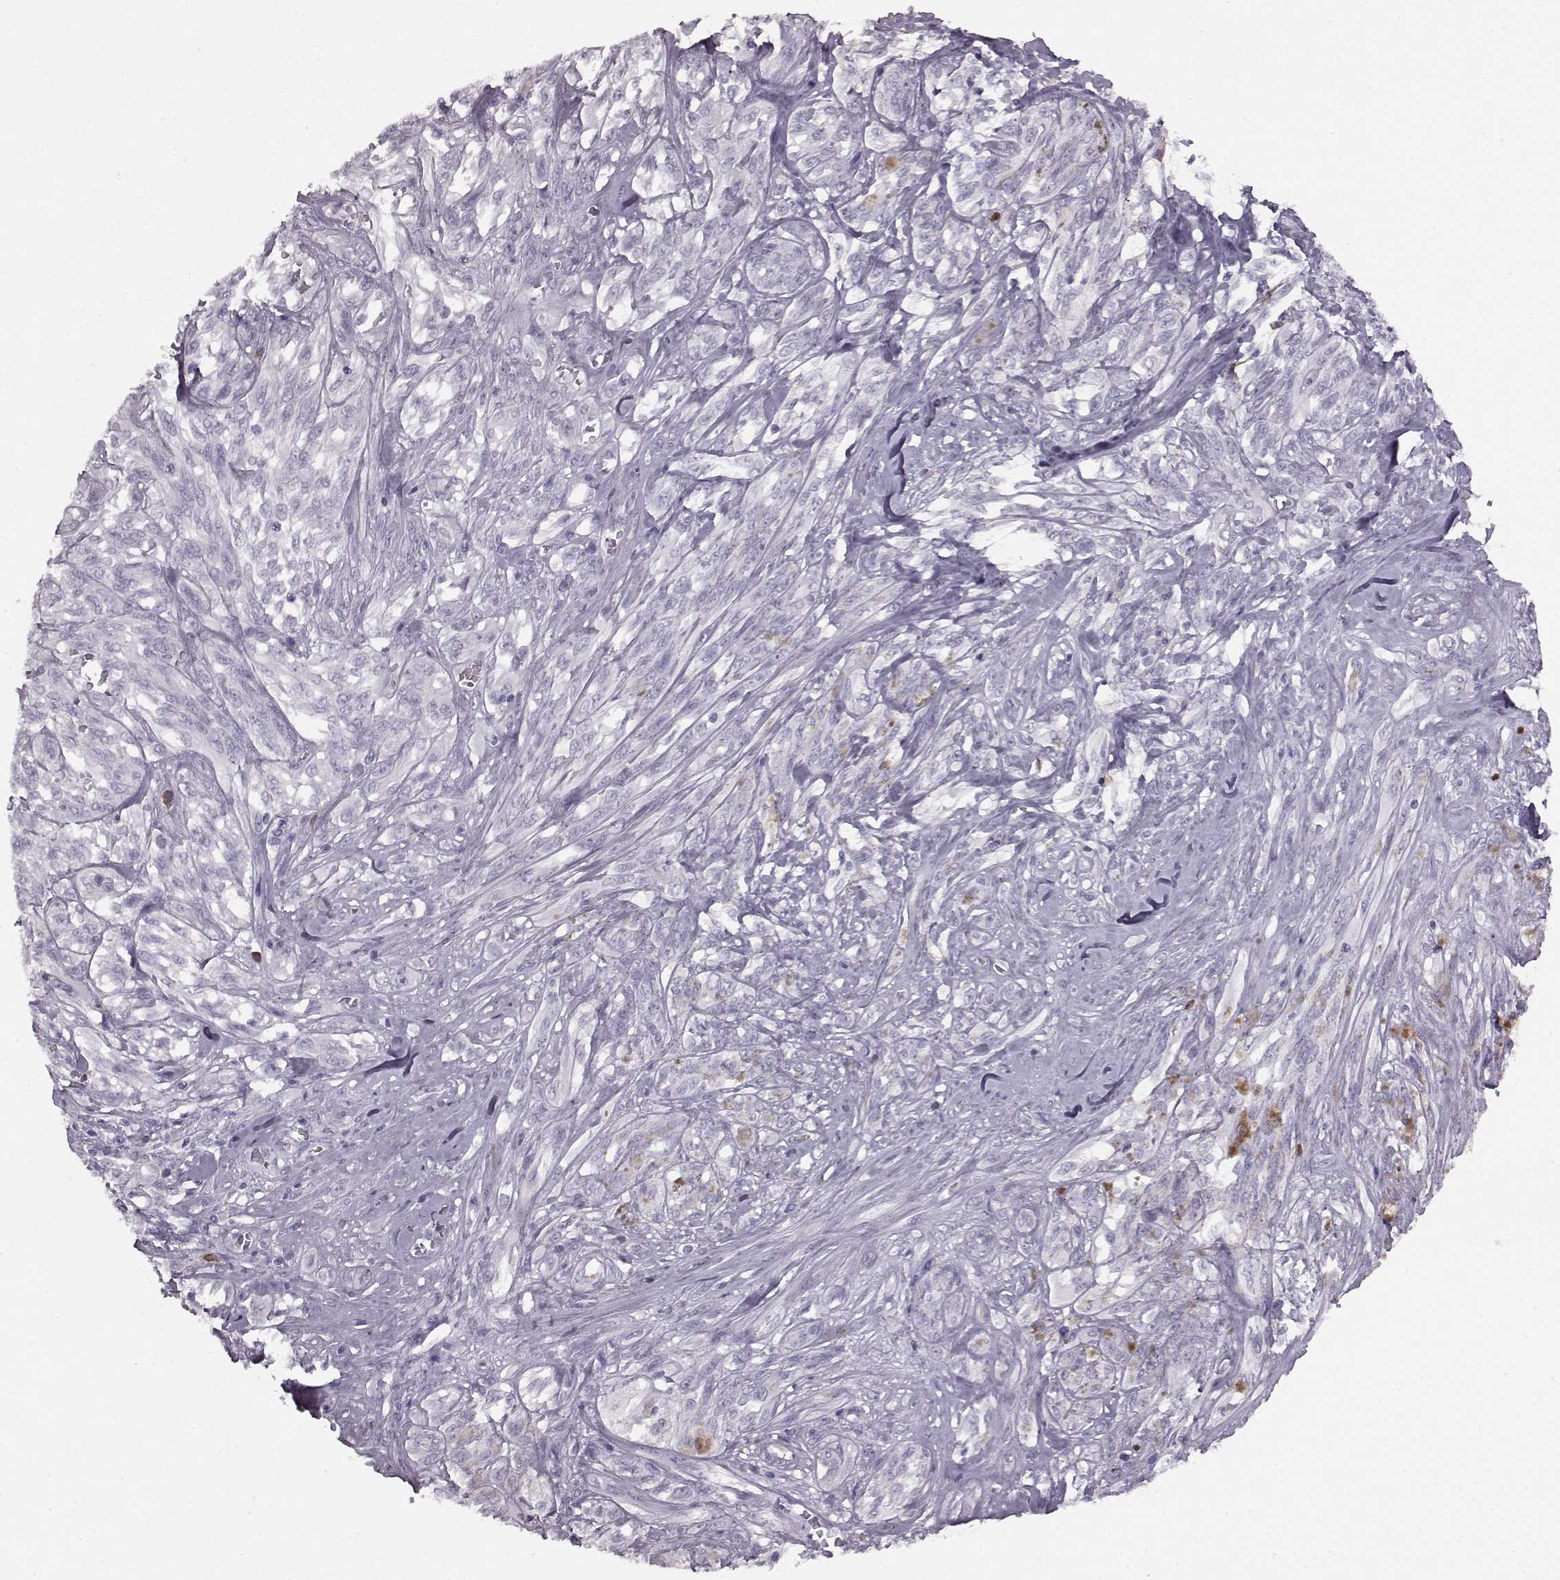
{"staining": {"intensity": "negative", "quantity": "none", "location": "none"}, "tissue": "melanoma", "cell_type": "Tumor cells", "image_type": "cancer", "snomed": [{"axis": "morphology", "description": "Malignant melanoma, NOS"}, {"axis": "topography", "description": "Skin"}], "caption": "An immunohistochemistry image of melanoma is shown. There is no staining in tumor cells of melanoma.", "gene": "JSRP1", "patient": {"sex": "female", "age": 91}}